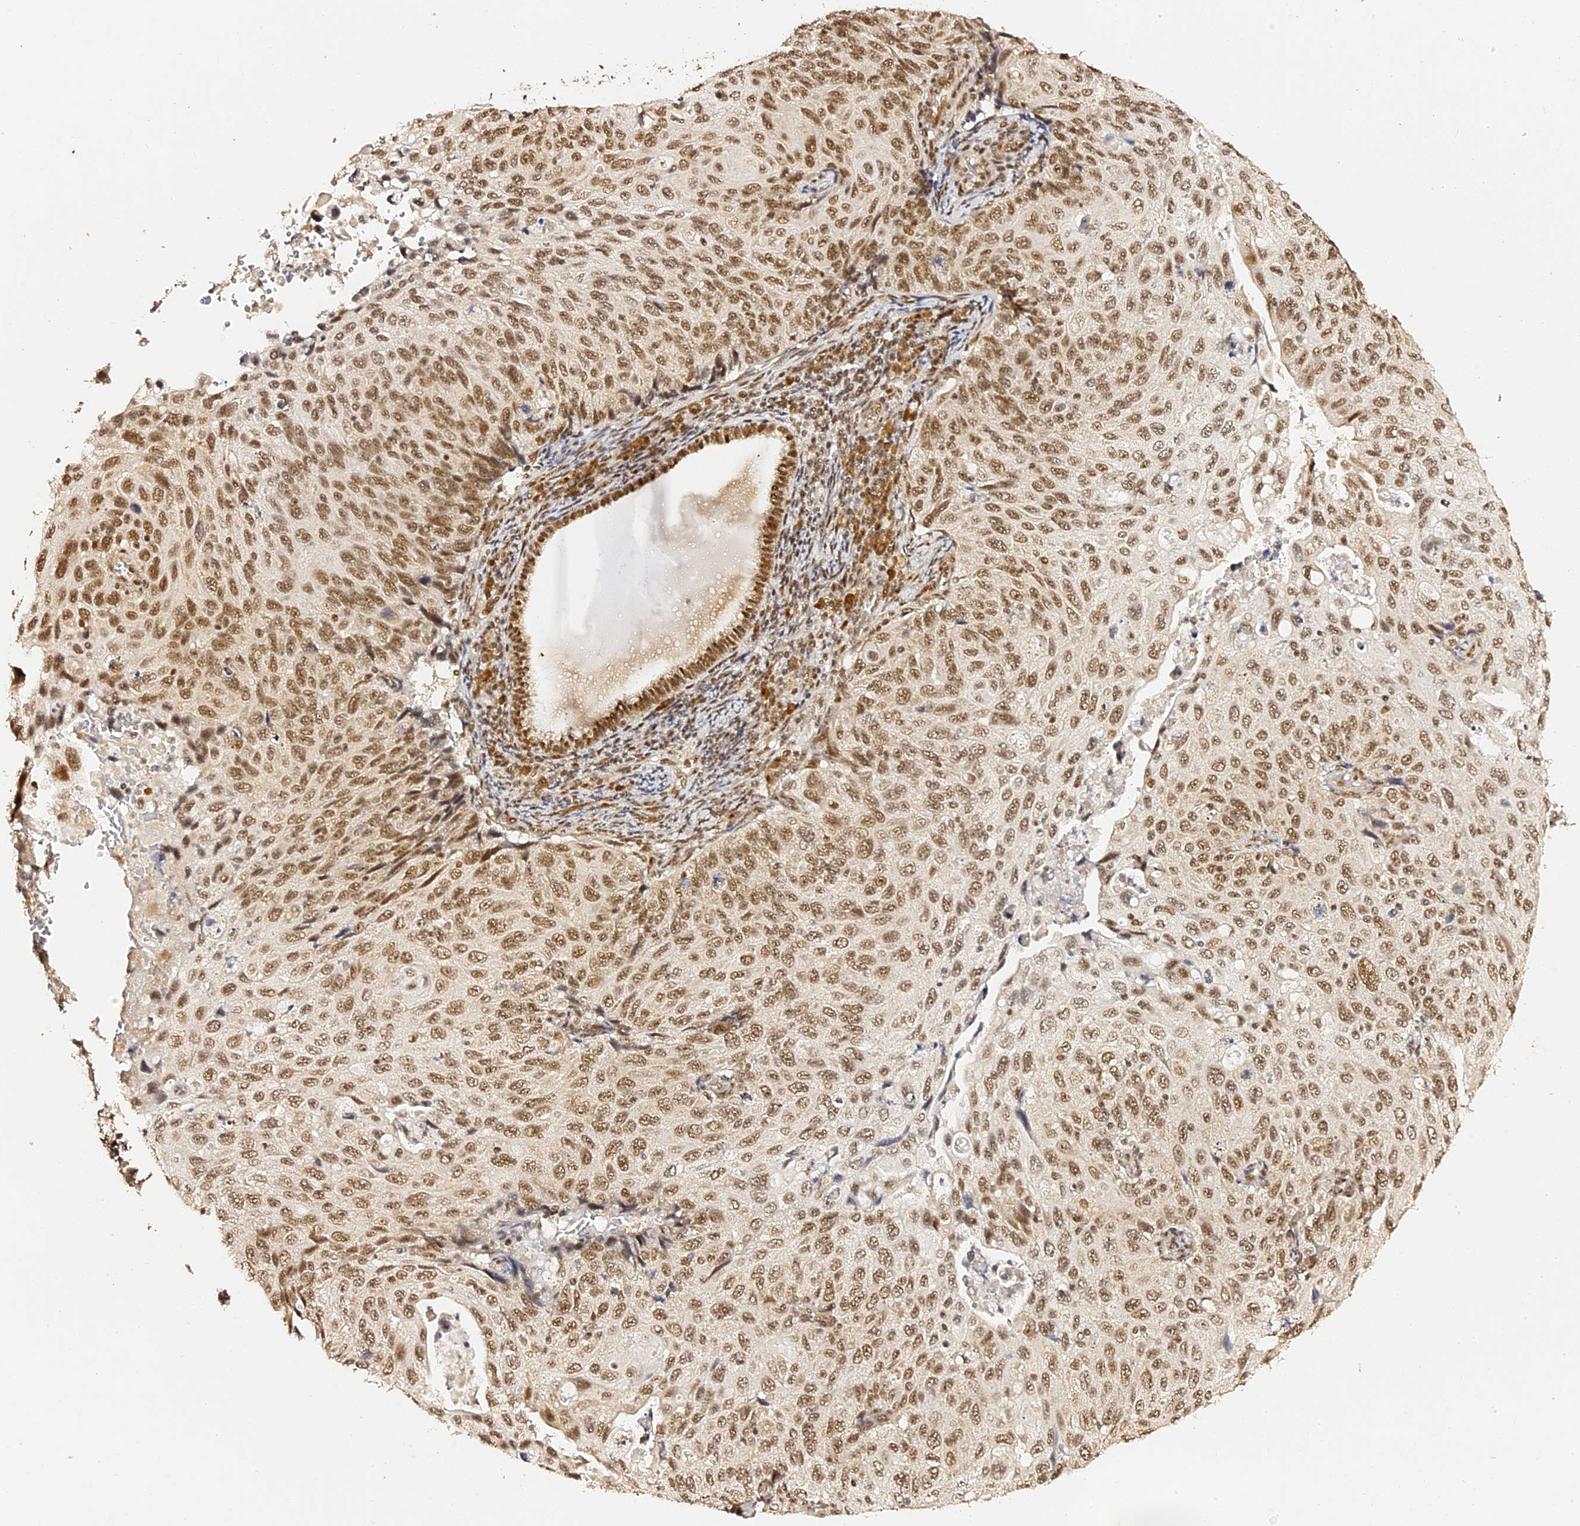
{"staining": {"intensity": "moderate", "quantity": ">75%", "location": "nuclear"}, "tissue": "cervical cancer", "cell_type": "Tumor cells", "image_type": "cancer", "snomed": [{"axis": "morphology", "description": "Squamous cell carcinoma, NOS"}, {"axis": "topography", "description": "Cervix"}], "caption": "Protein staining demonstrates moderate nuclear positivity in approximately >75% of tumor cells in cervical squamous cell carcinoma.", "gene": "MCRS1", "patient": {"sex": "female", "age": 70}}